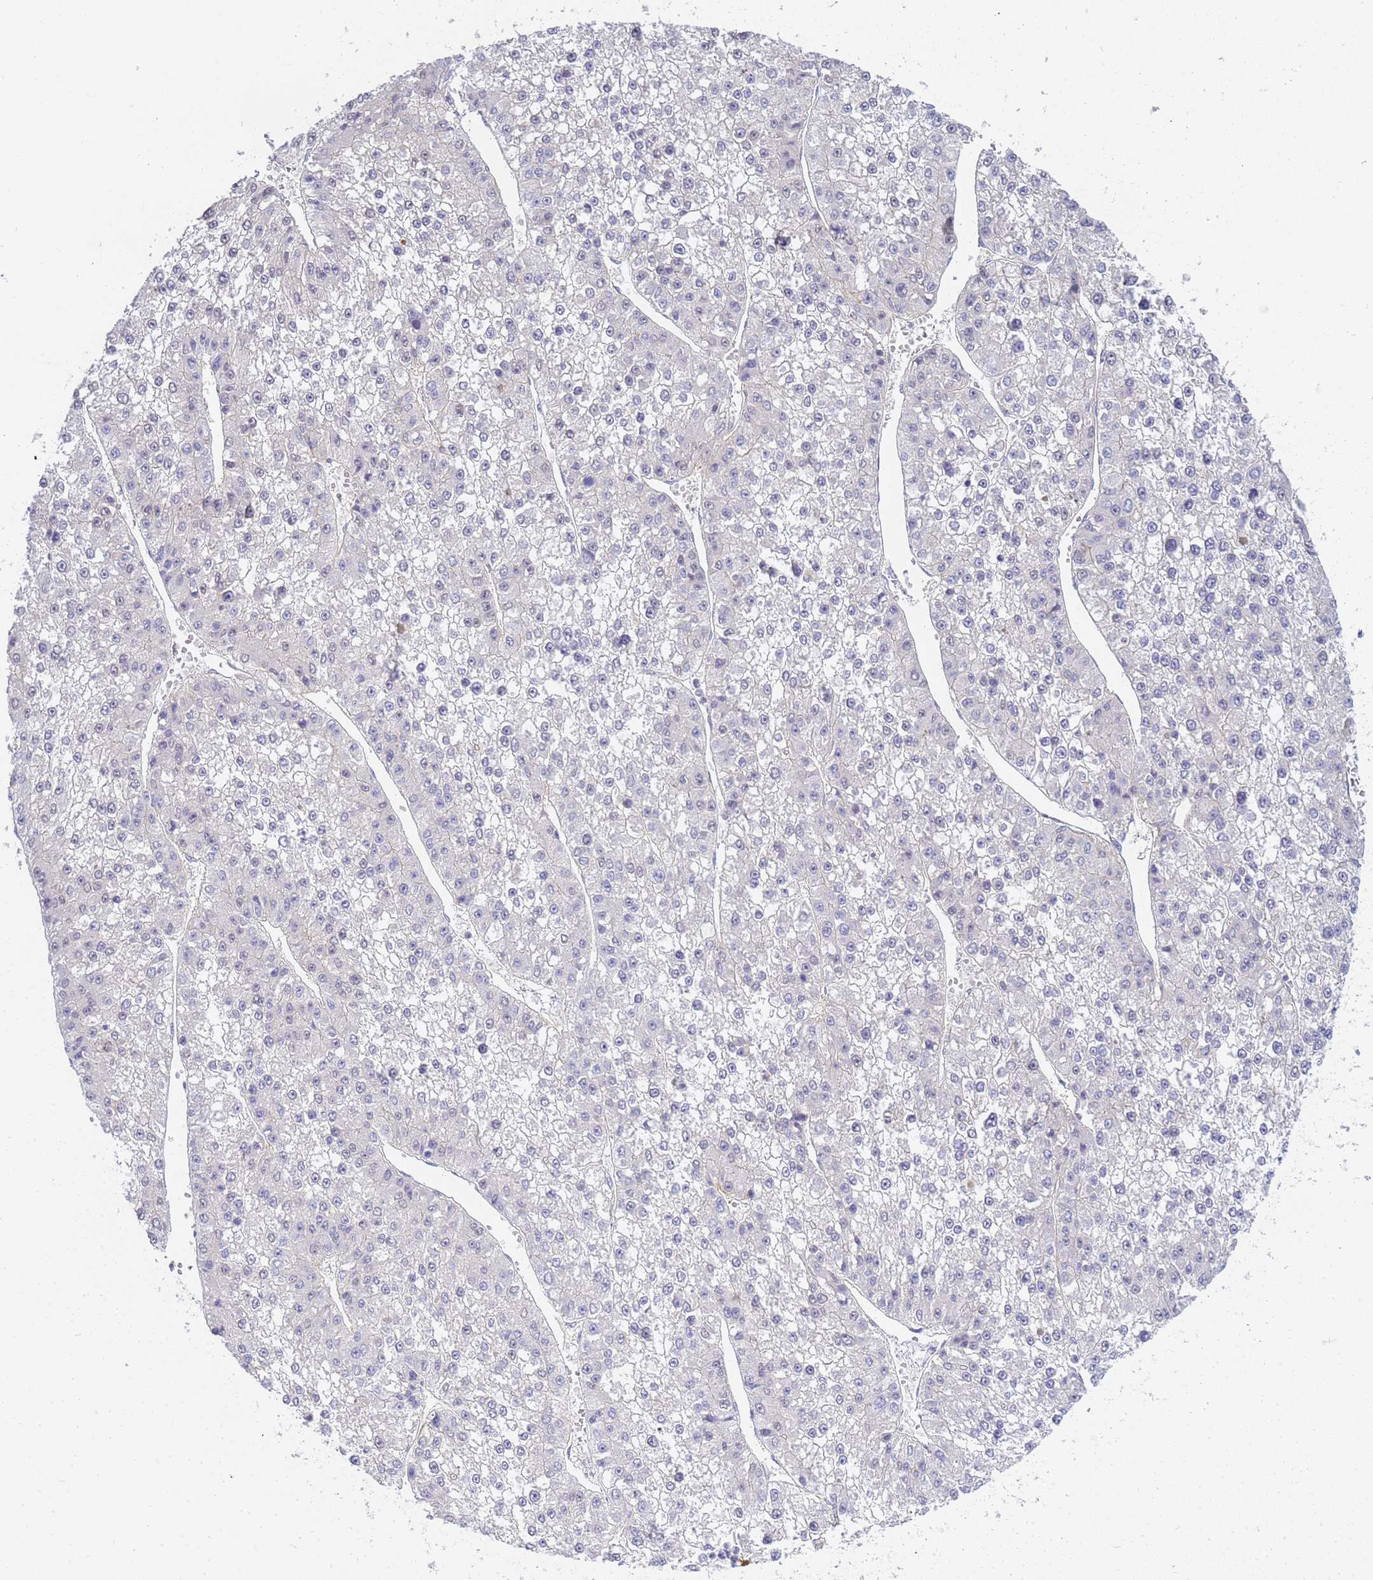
{"staining": {"intensity": "negative", "quantity": "none", "location": "none"}, "tissue": "liver cancer", "cell_type": "Tumor cells", "image_type": "cancer", "snomed": [{"axis": "morphology", "description": "Carcinoma, Hepatocellular, NOS"}, {"axis": "topography", "description": "Liver"}], "caption": "Micrograph shows no significant protein expression in tumor cells of liver cancer (hepatocellular carcinoma).", "gene": "GON4L", "patient": {"sex": "female", "age": 73}}